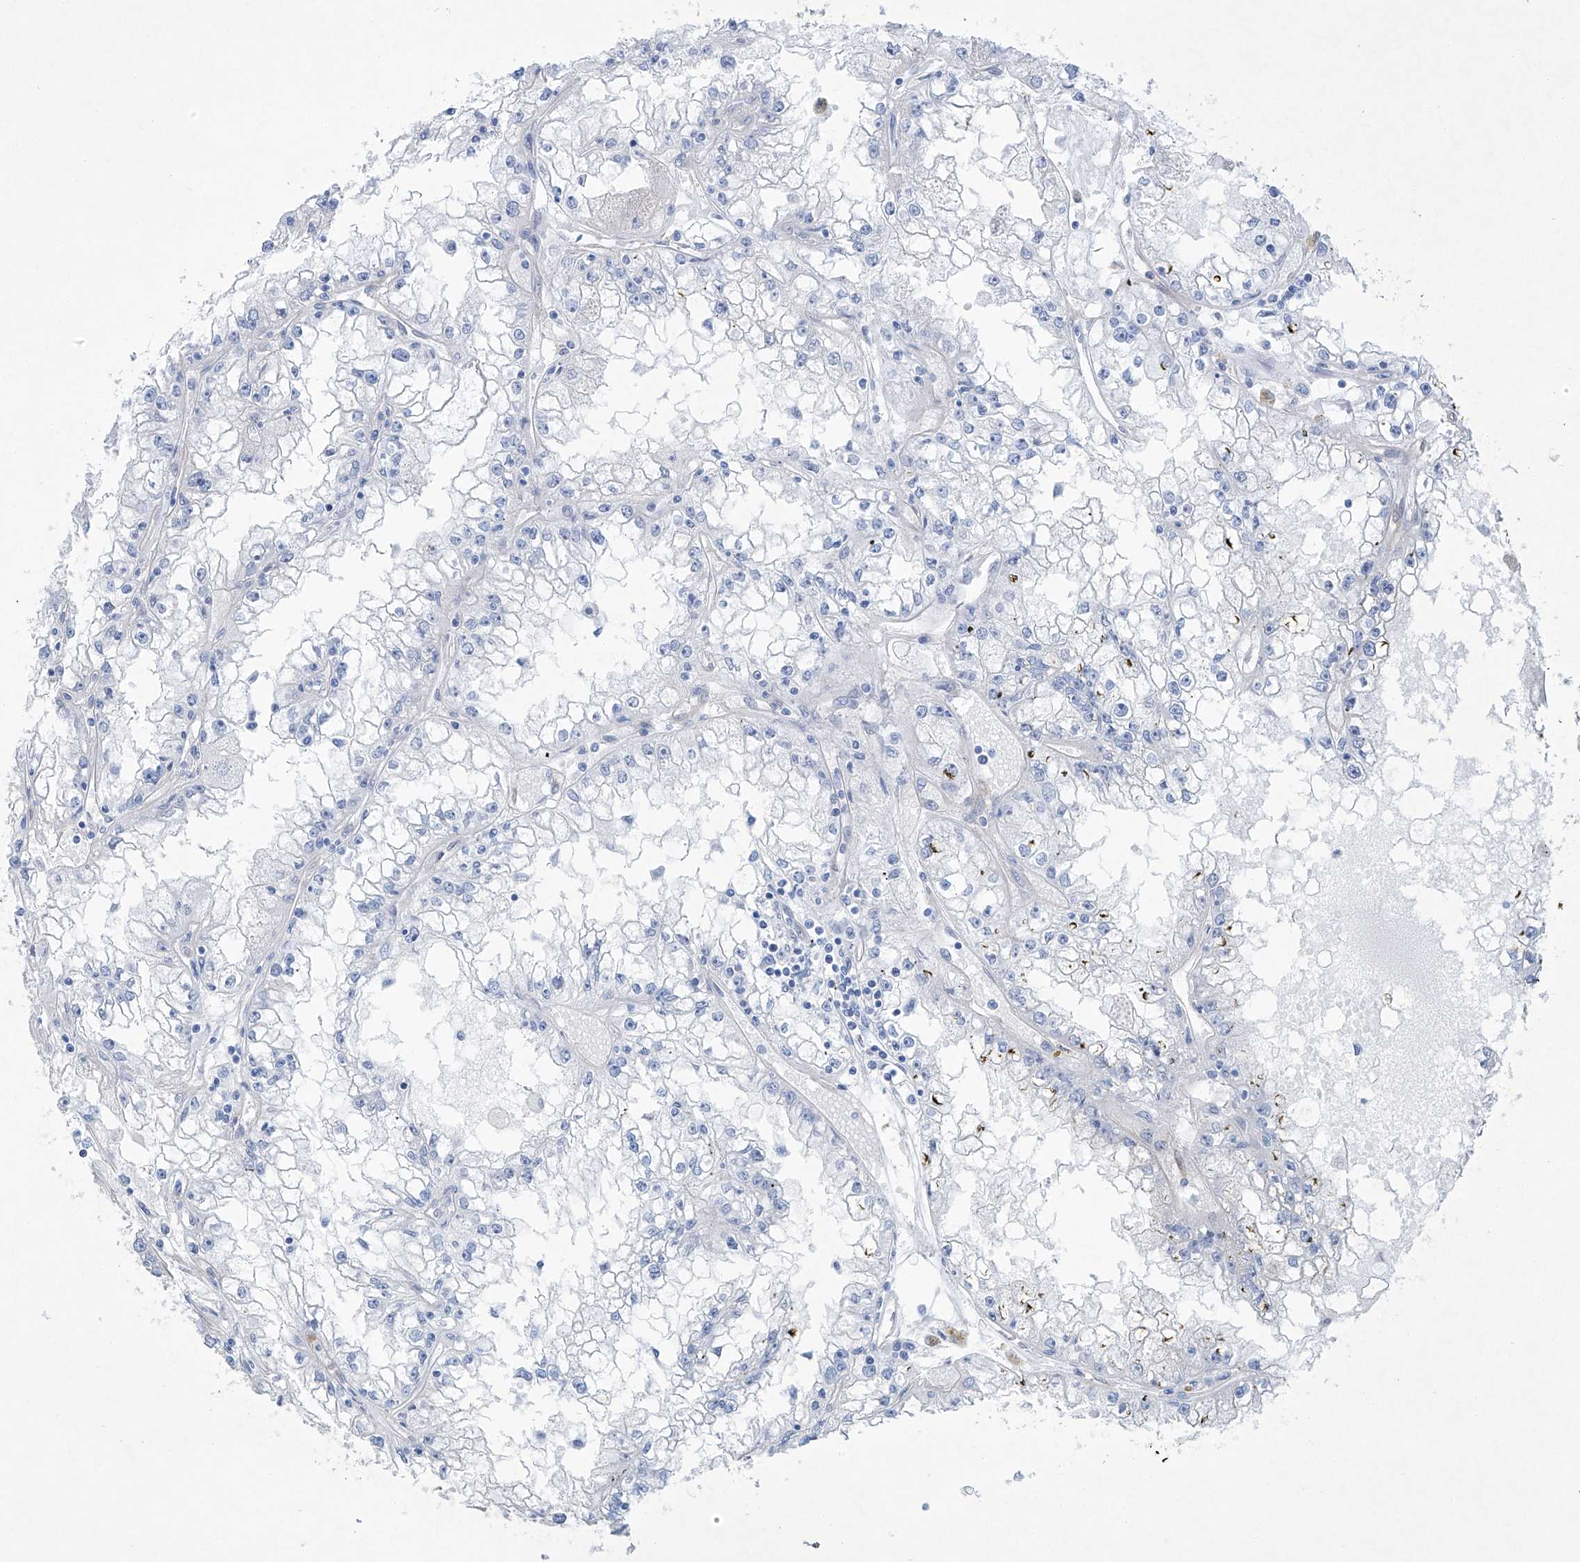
{"staining": {"intensity": "negative", "quantity": "none", "location": "none"}, "tissue": "renal cancer", "cell_type": "Tumor cells", "image_type": "cancer", "snomed": [{"axis": "morphology", "description": "Adenocarcinoma, NOS"}, {"axis": "topography", "description": "Kidney"}], "caption": "There is no significant expression in tumor cells of renal cancer. (DAB (3,3'-diaminobenzidine) immunohistochemistry (IHC) with hematoxylin counter stain).", "gene": "MAGI1", "patient": {"sex": "male", "age": 56}}